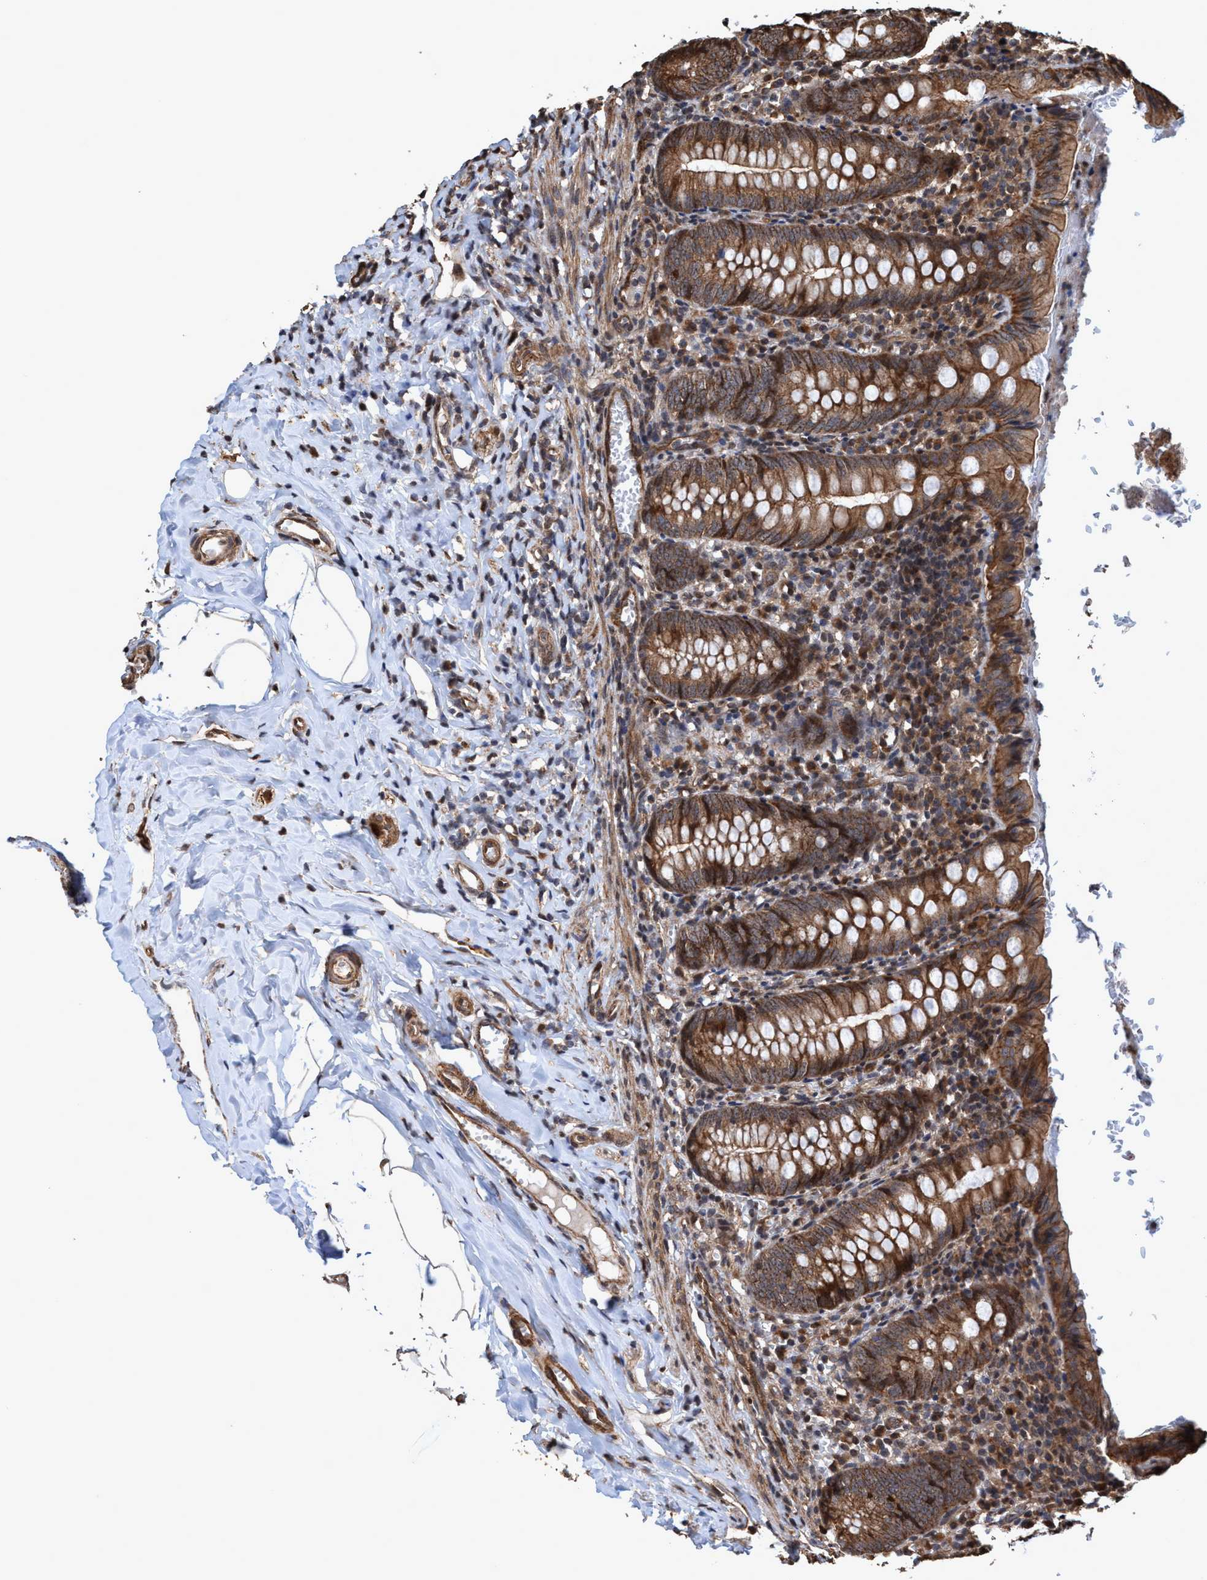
{"staining": {"intensity": "moderate", "quantity": ">75%", "location": "cytoplasmic/membranous"}, "tissue": "appendix", "cell_type": "Glandular cells", "image_type": "normal", "snomed": [{"axis": "morphology", "description": "Normal tissue, NOS"}, {"axis": "topography", "description": "Appendix"}], "caption": "Immunohistochemistry micrograph of unremarkable appendix stained for a protein (brown), which exhibits medium levels of moderate cytoplasmic/membranous expression in approximately >75% of glandular cells.", "gene": "TRPC7", "patient": {"sex": "female", "age": 10}}